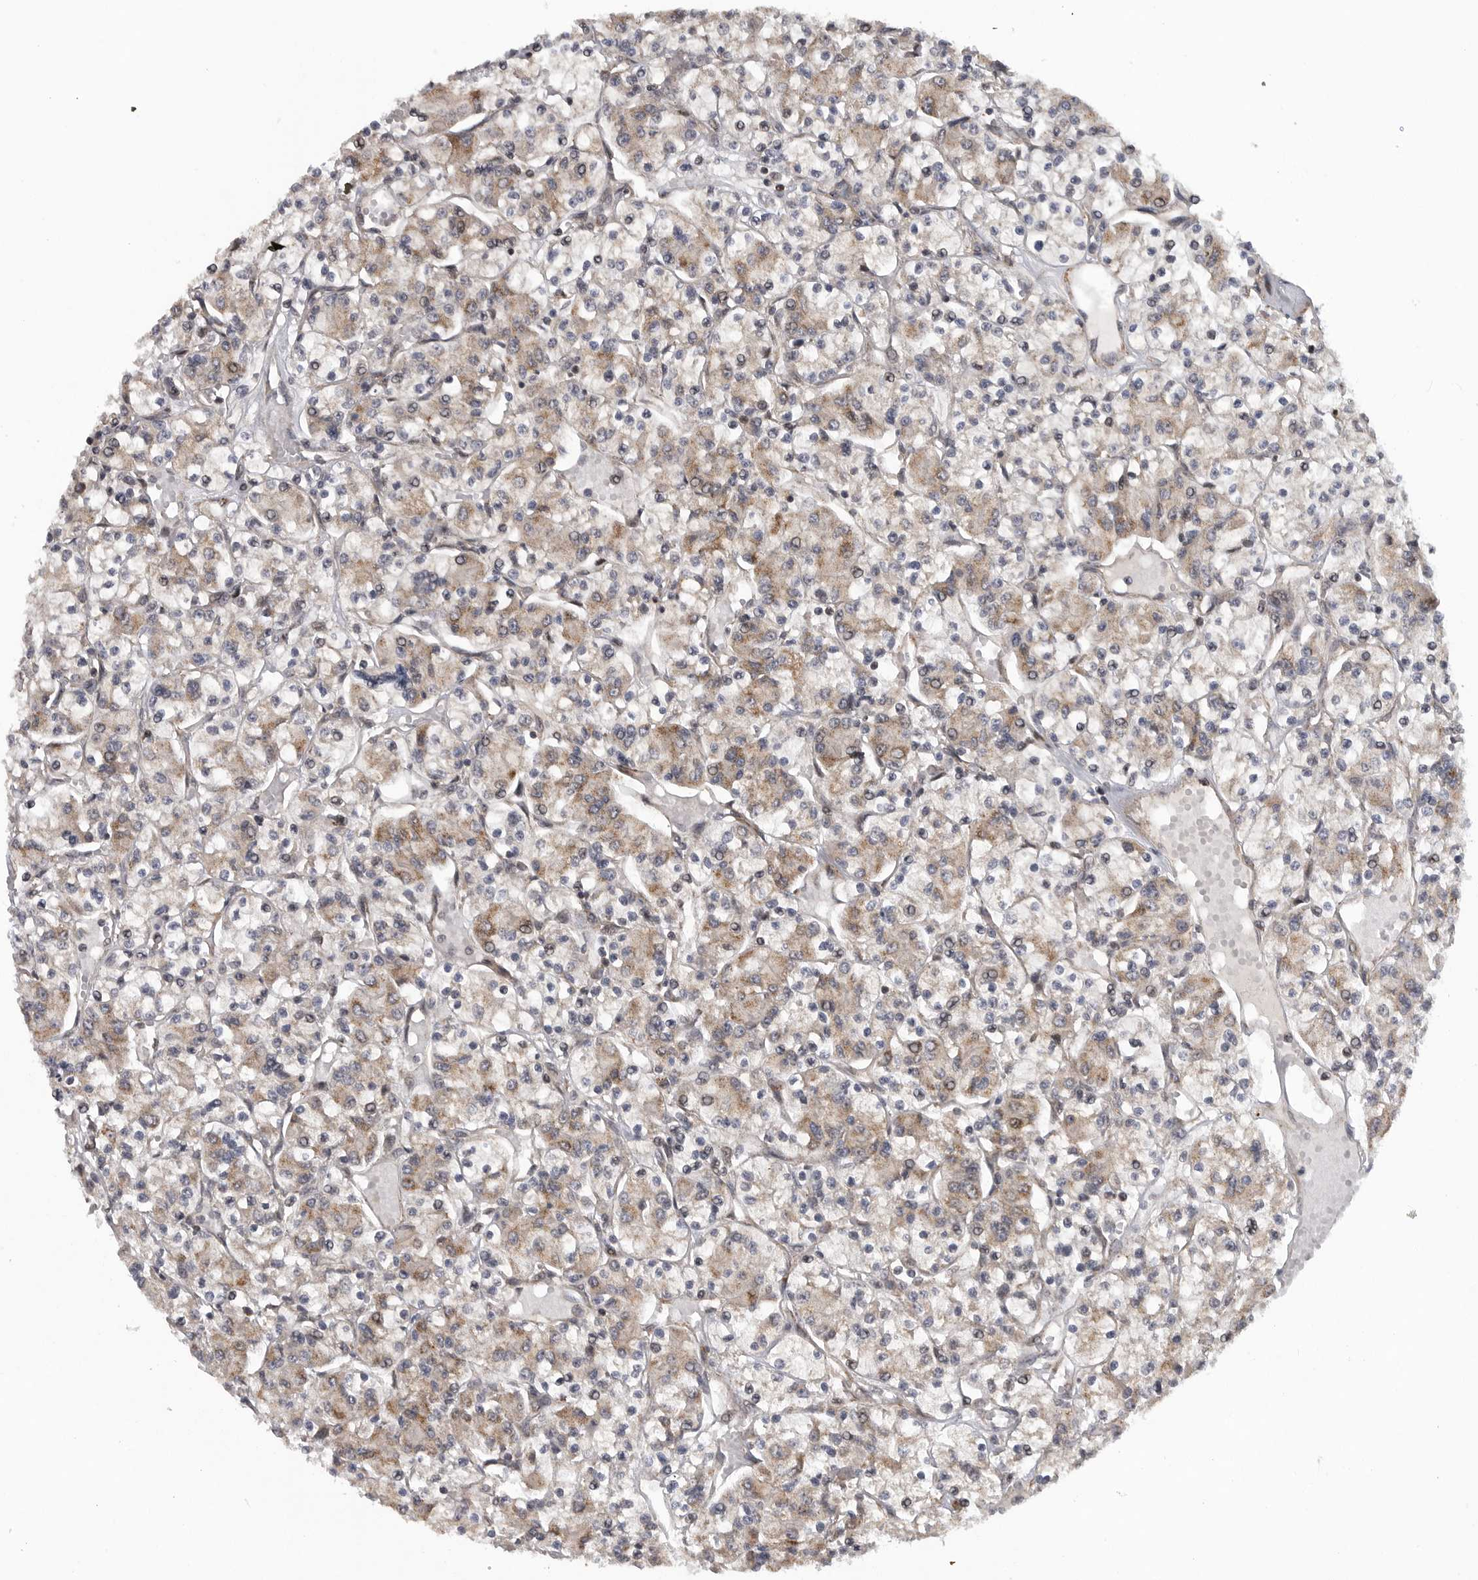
{"staining": {"intensity": "weak", "quantity": ">75%", "location": "cytoplasmic/membranous"}, "tissue": "renal cancer", "cell_type": "Tumor cells", "image_type": "cancer", "snomed": [{"axis": "morphology", "description": "Adenocarcinoma, NOS"}, {"axis": "topography", "description": "Kidney"}], "caption": "This is a photomicrograph of immunohistochemistry staining of adenocarcinoma (renal), which shows weak expression in the cytoplasmic/membranous of tumor cells.", "gene": "TMPRSS11F", "patient": {"sex": "female", "age": 59}}